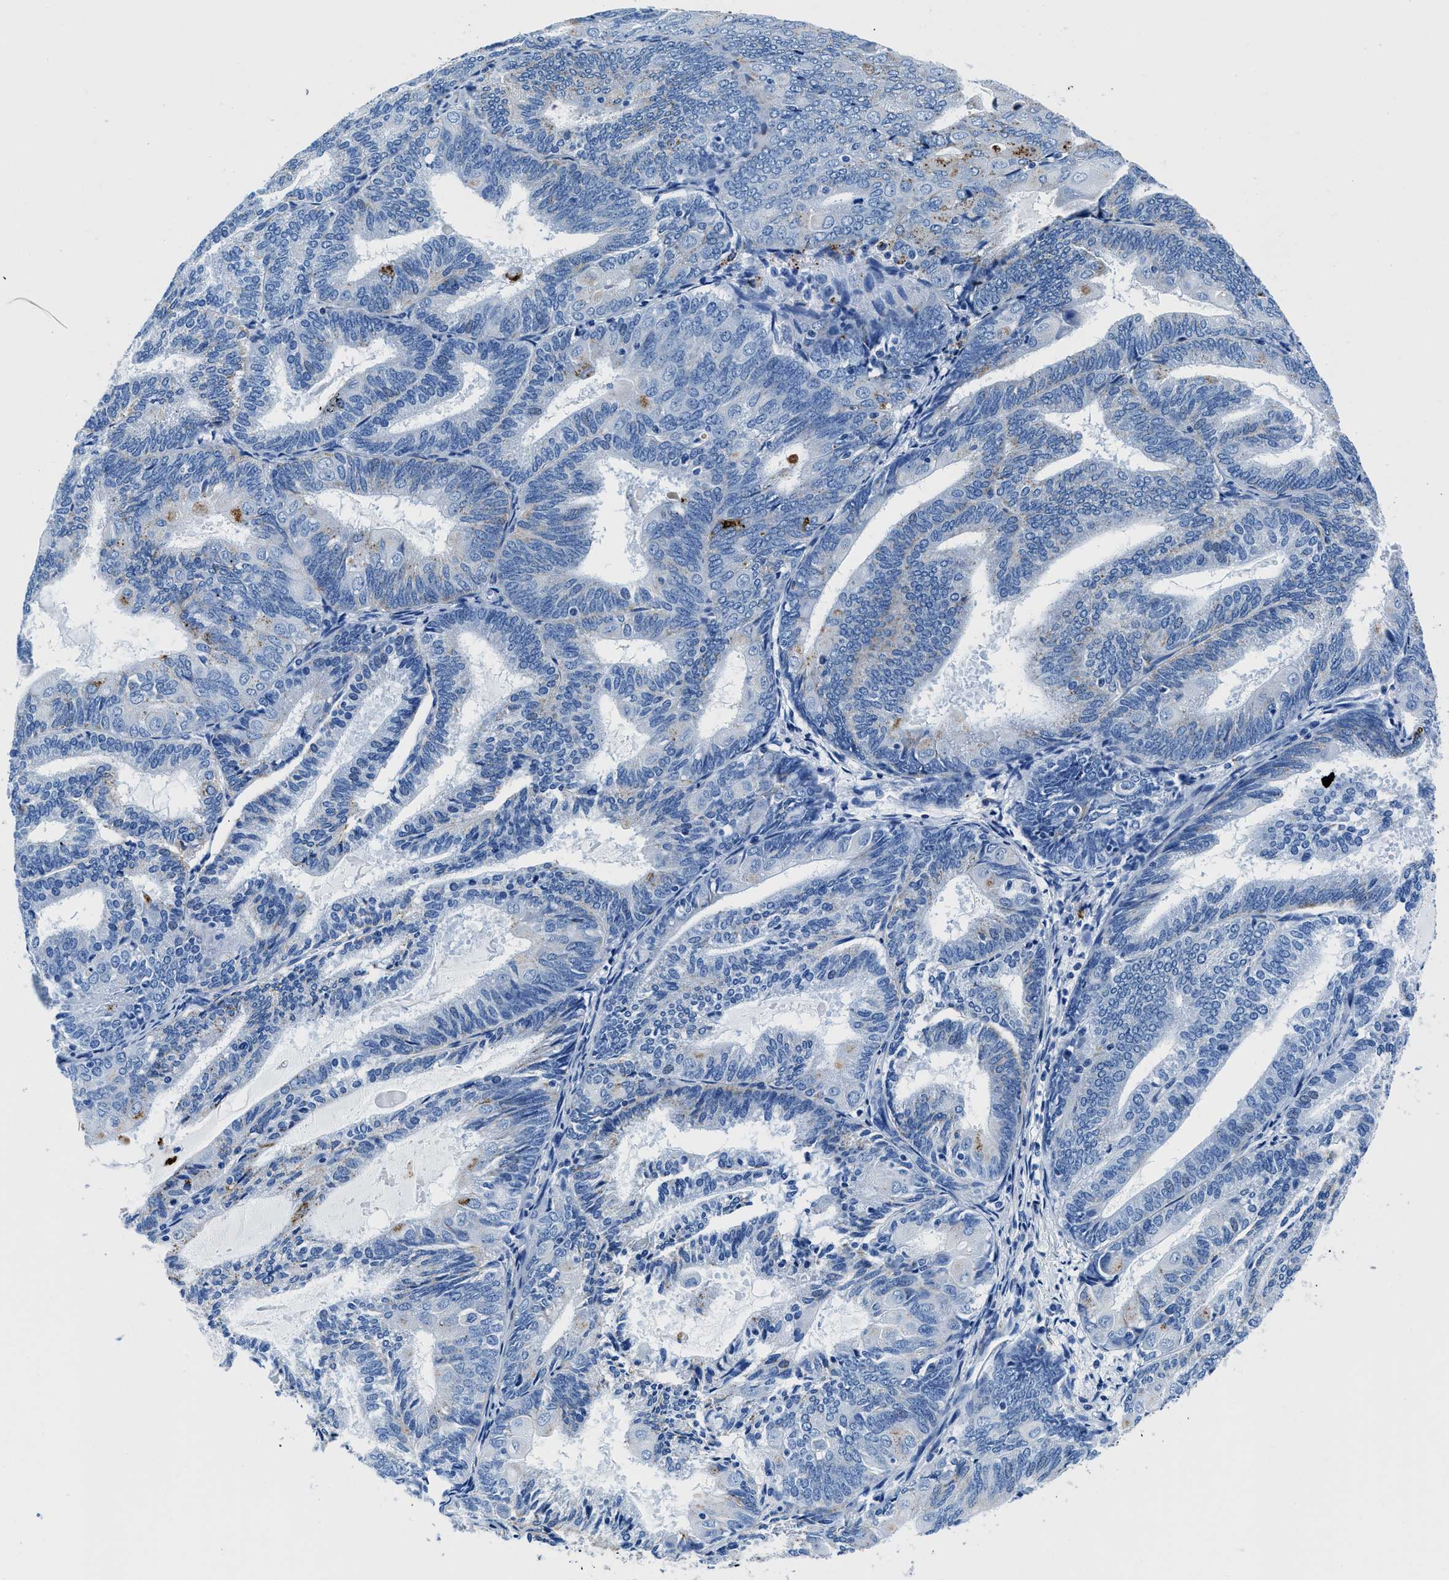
{"staining": {"intensity": "moderate", "quantity": "<25%", "location": "cytoplasmic/membranous"}, "tissue": "endometrial cancer", "cell_type": "Tumor cells", "image_type": "cancer", "snomed": [{"axis": "morphology", "description": "Adenocarcinoma, NOS"}, {"axis": "topography", "description": "Endometrium"}], "caption": "A high-resolution photomicrograph shows IHC staining of endometrial cancer, which displays moderate cytoplasmic/membranous positivity in approximately <25% of tumor cells. (DAB IHC, brown staining for protein, blue staining for nuclei).", "gene": "OR14K1", "patient": {"sex": "female", "age": 81}}